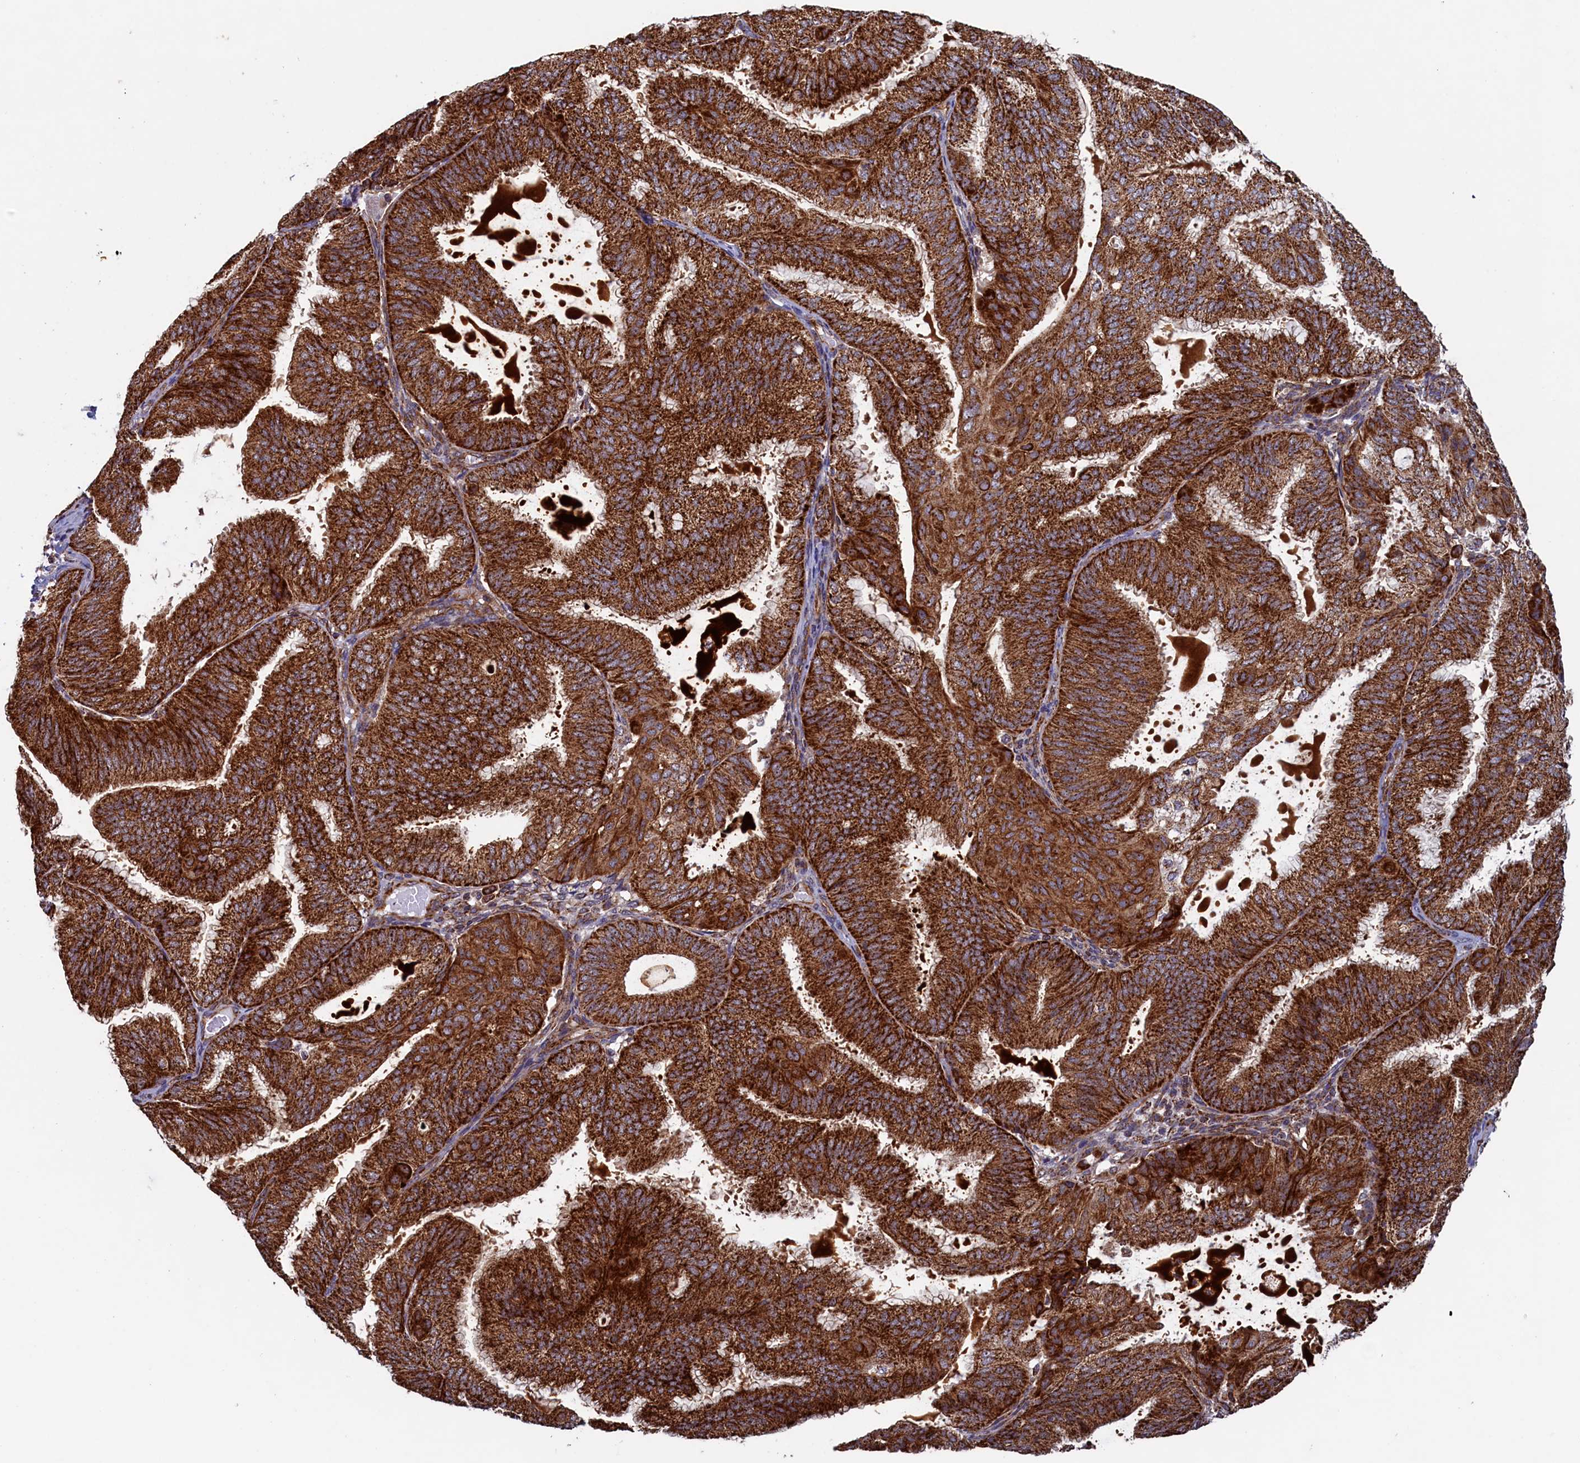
{"staining": {"intensity": "strong", "quantity": ">75%", "location": "cytoplasmic/membranous"}, "tissue": "endometrial cancer", "cell_type": "Tumor cells", "image_type": "cancer", "snomed": [{"axis": "morphology", "description": "Adenocarcinoma, NOS"}, {"axis": "topography", "description": "Endometrium"}], "caption": "The histopathology image exhibits staining of endometrial cancer (adenocarcinoma), revealing strong cytoplasmic/membranous protein expression (brown color) within tumor cells.", "gene": "UBE3B", "patient": {"sex": "female", "age": 49}}